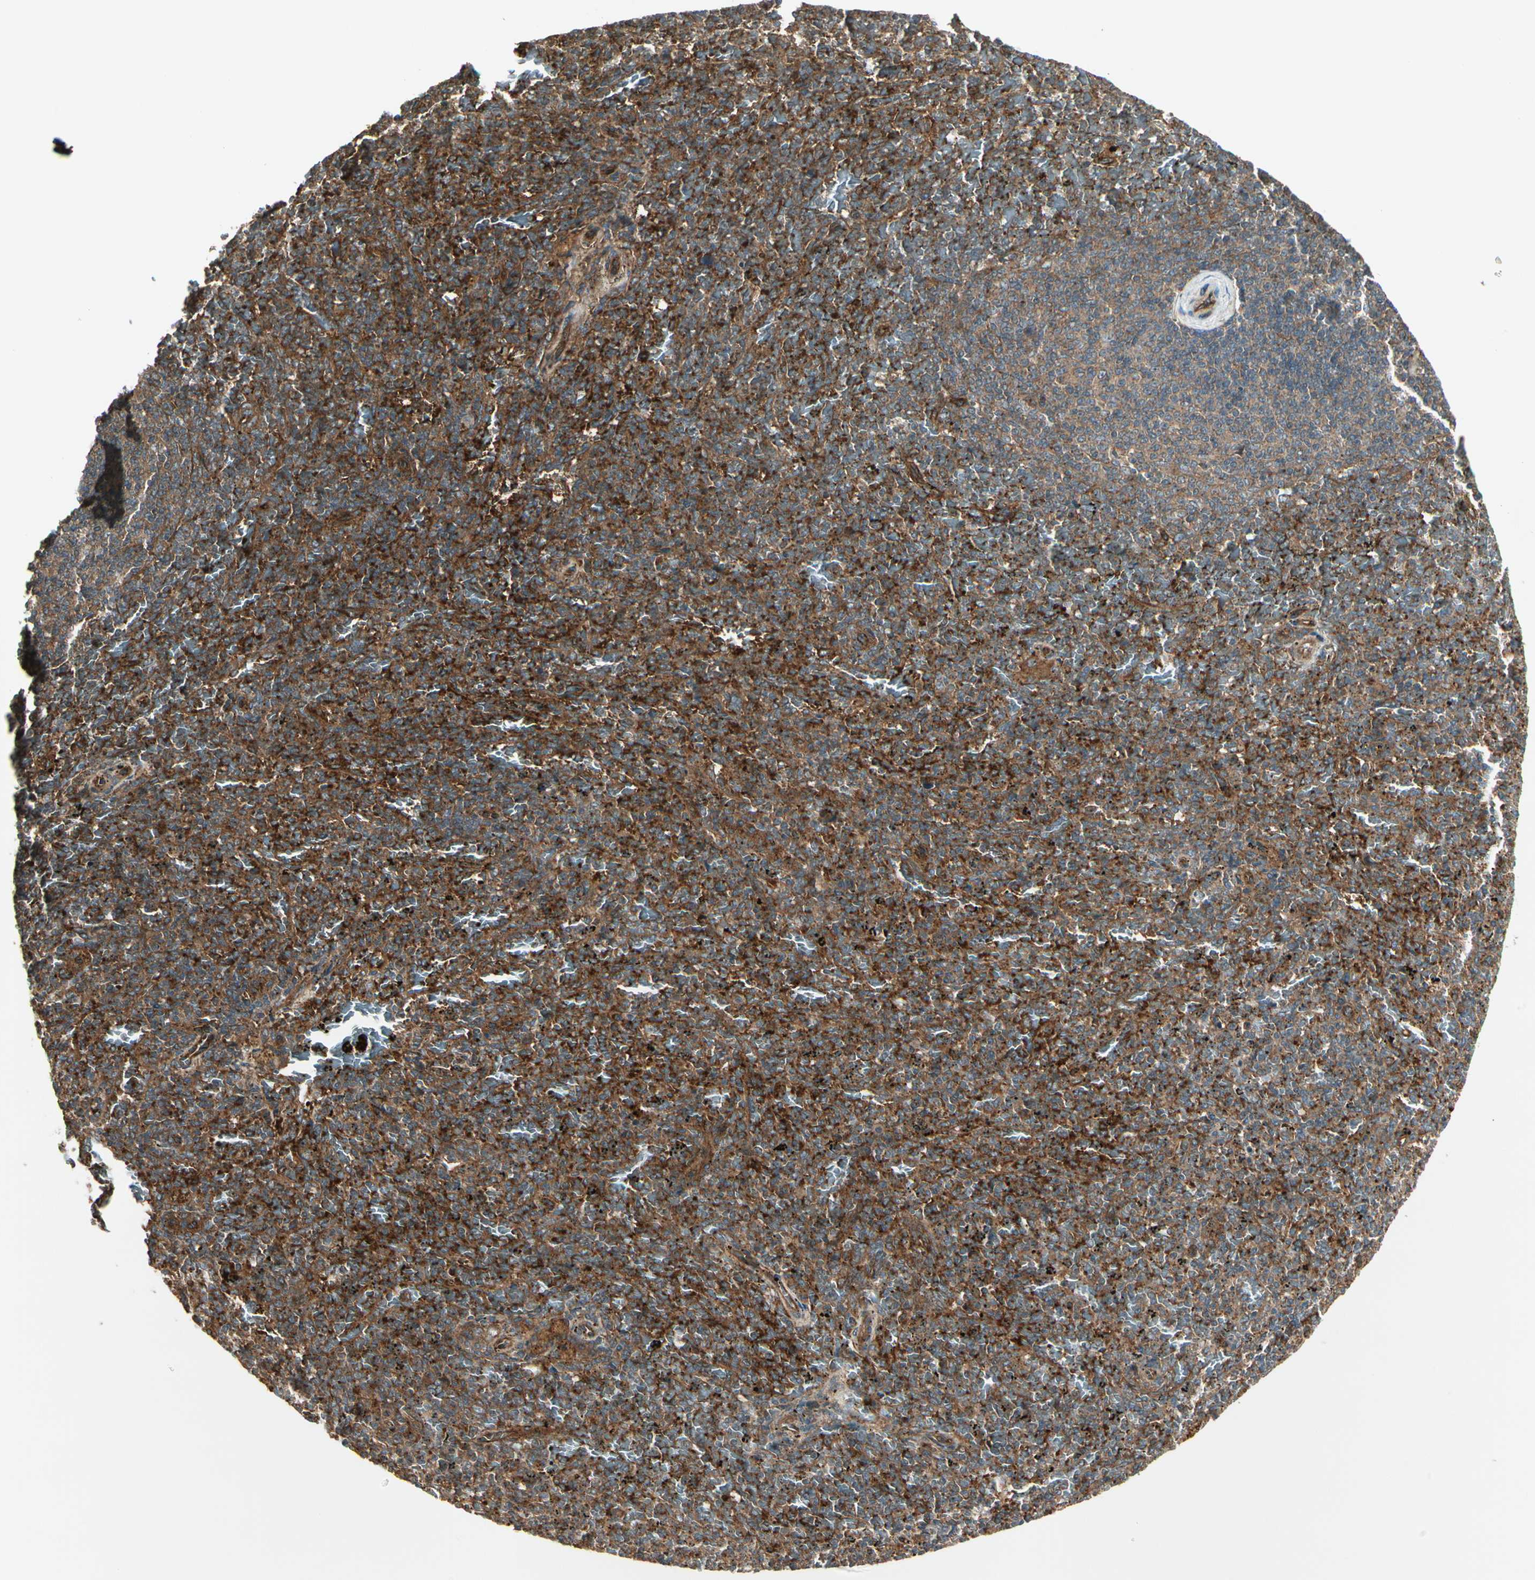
{"staining": {"intensity": "strong", "quantity": "25%-75%", "location": "cytoplasmic/membranous"}, "tissue": "spleen", "cell_type": "Cells in red pulp", "image_type": "normal", "snomed": [{"axis": "morphology", "description": "Normal tissue, NOS"}, {"axis": "topography", "description": "Spleen"}], "caption": "Spleen stained for a protein displays strong cytoplasmic/membranous positivity in cells in red pulp. (Brightfield microscopy of DAB IHC at high magnification).", "gene": "FKBP15", "patient": {"sex": "female", "age": 43}}